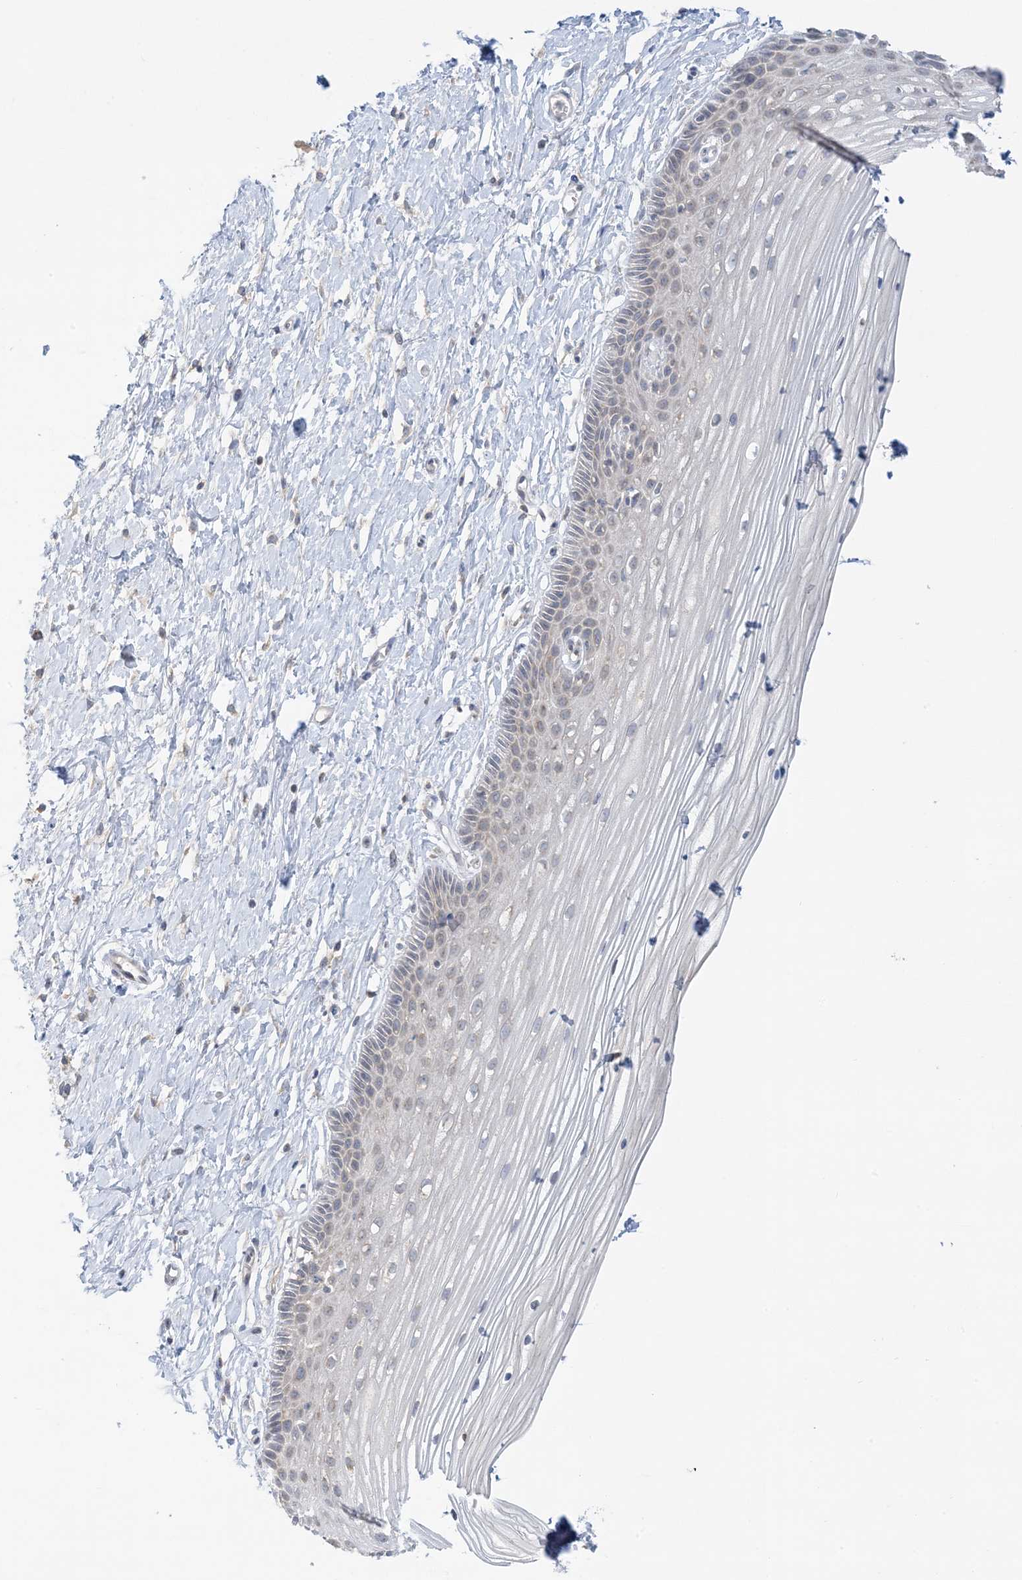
{"staining": {"intensity": "moderate", "quantity": "25%-75%", "location": "cytoplasmic/membranous"}, "tissue": "vagina", "cell_type": "Squamous epithelial cells", "image_type": "normal", "snomed": [{"axis": "morphology", "description": "Normal tissue, NOS"}, {"axis": "topography", "description": "Vagina"}, {"axis": "topography", "description": "Cervix"}], "caption": "Moderate cytoplasmic/membranous expression for a protein is seen in about 25%-75% of squamous epithelial cells of benign vagina using IHC.", "gene": "RPP40", "patient": {"sex": "female", "age": 40}}